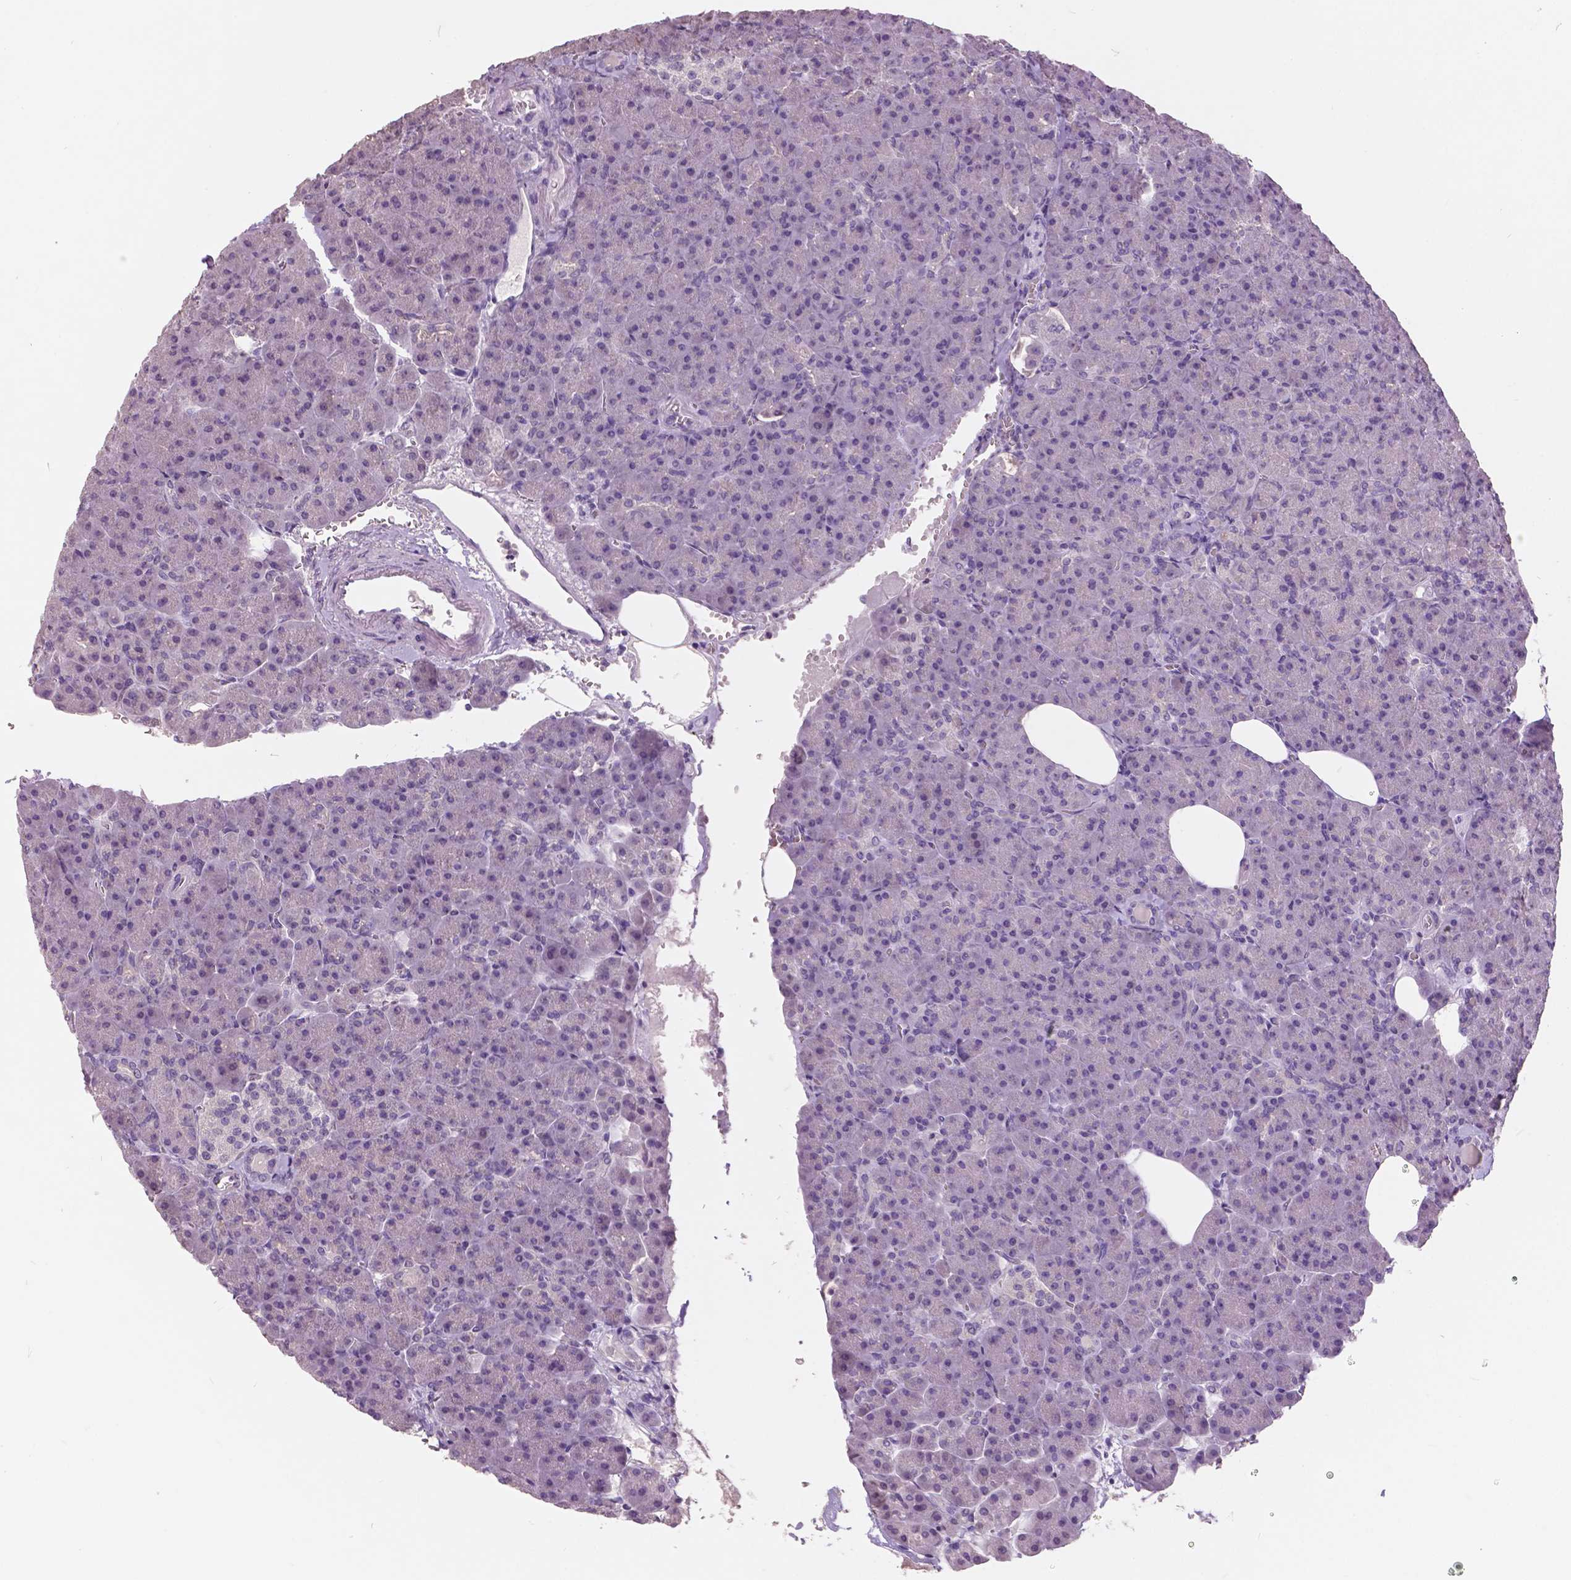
{"staining": {"intensity": "moderate", "quantity": "25%-75%", "location": "cytoplasmic/membranous"}, "tissue": "pancreas", "cell_type": "Exocrine glandular cells", "image_type": "normal", "snomed": [{"axis": "morphology", "description": "Normal tissue, NOS"}, {"axis": "topography", "description": "Pancreas"}], "caption": "Immunohistochemistry (IHC) (DAB) staining of normal human pancreas shows moderate cytoplasmic/membranous protein positivity in about 25%-75% of exocrine glandular cells. Nuclei are stained in blue.", "gene": "GRIN2A", "patient": {"sex": "female", "age": 74}}